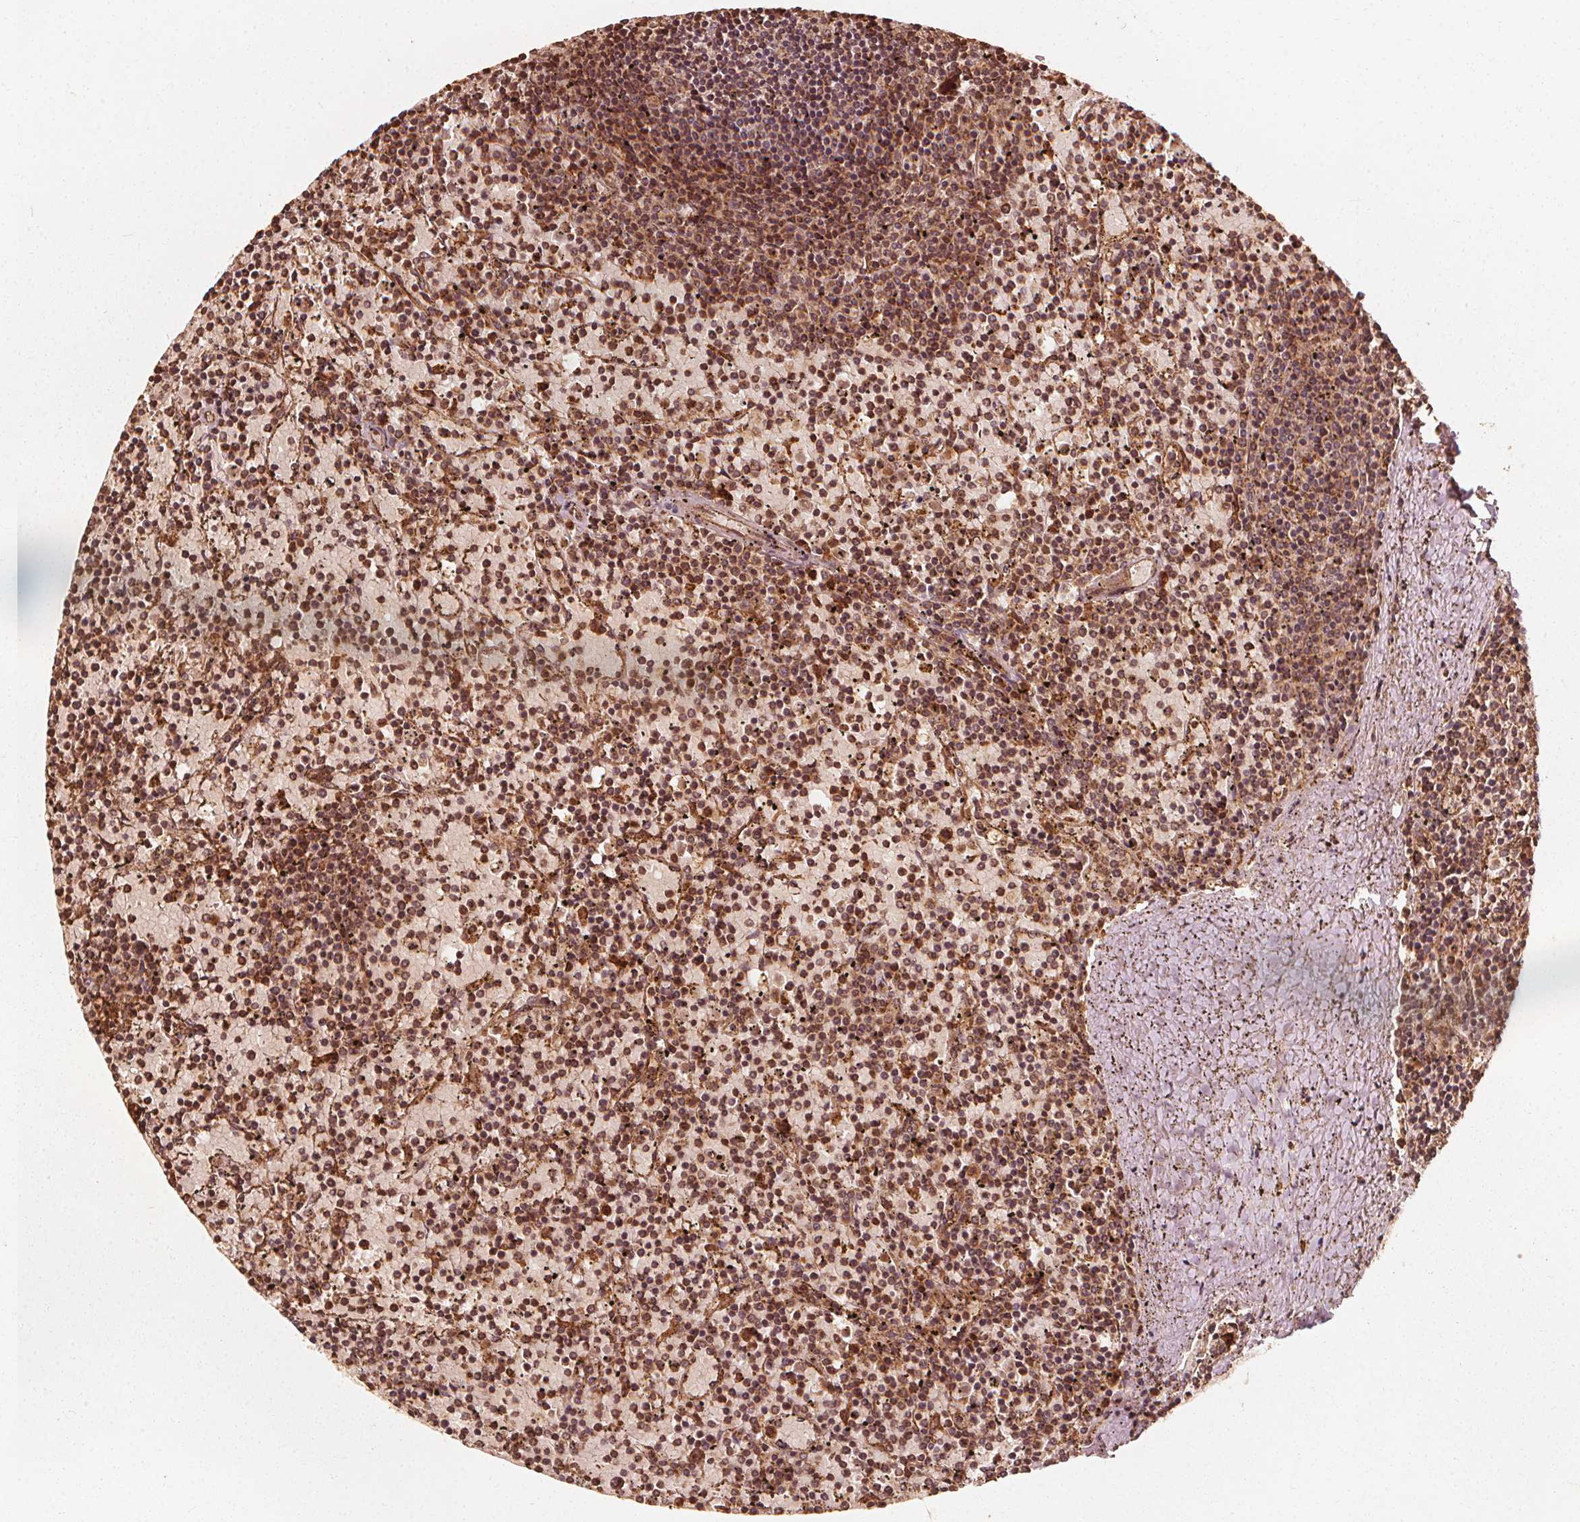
{"staining": {"intensity": "moderate", "quantity": ">75%", "location": "cytoplasmic/membranous,nuclear"}, "tissue": "lymphoma", "cell_type": "Tumor cells", "image_type": "cancer", "snomed": [{"axis": "morphology", "description": "Malignant lymphoma, non-Hodgkin's type, Low grade"}, {"axis": "topography", "description": "Spleen"}], "caption": "Low-grade malignant lymphoma, non-Hodgkin's type stained for a protein (brown) demonstrates moderate cytoplasmic/membranous and nuclear positive positivity in about >75% of tumor cells.", "gene": "NPC1", "patient": {"sex": "female", "age": 77}}